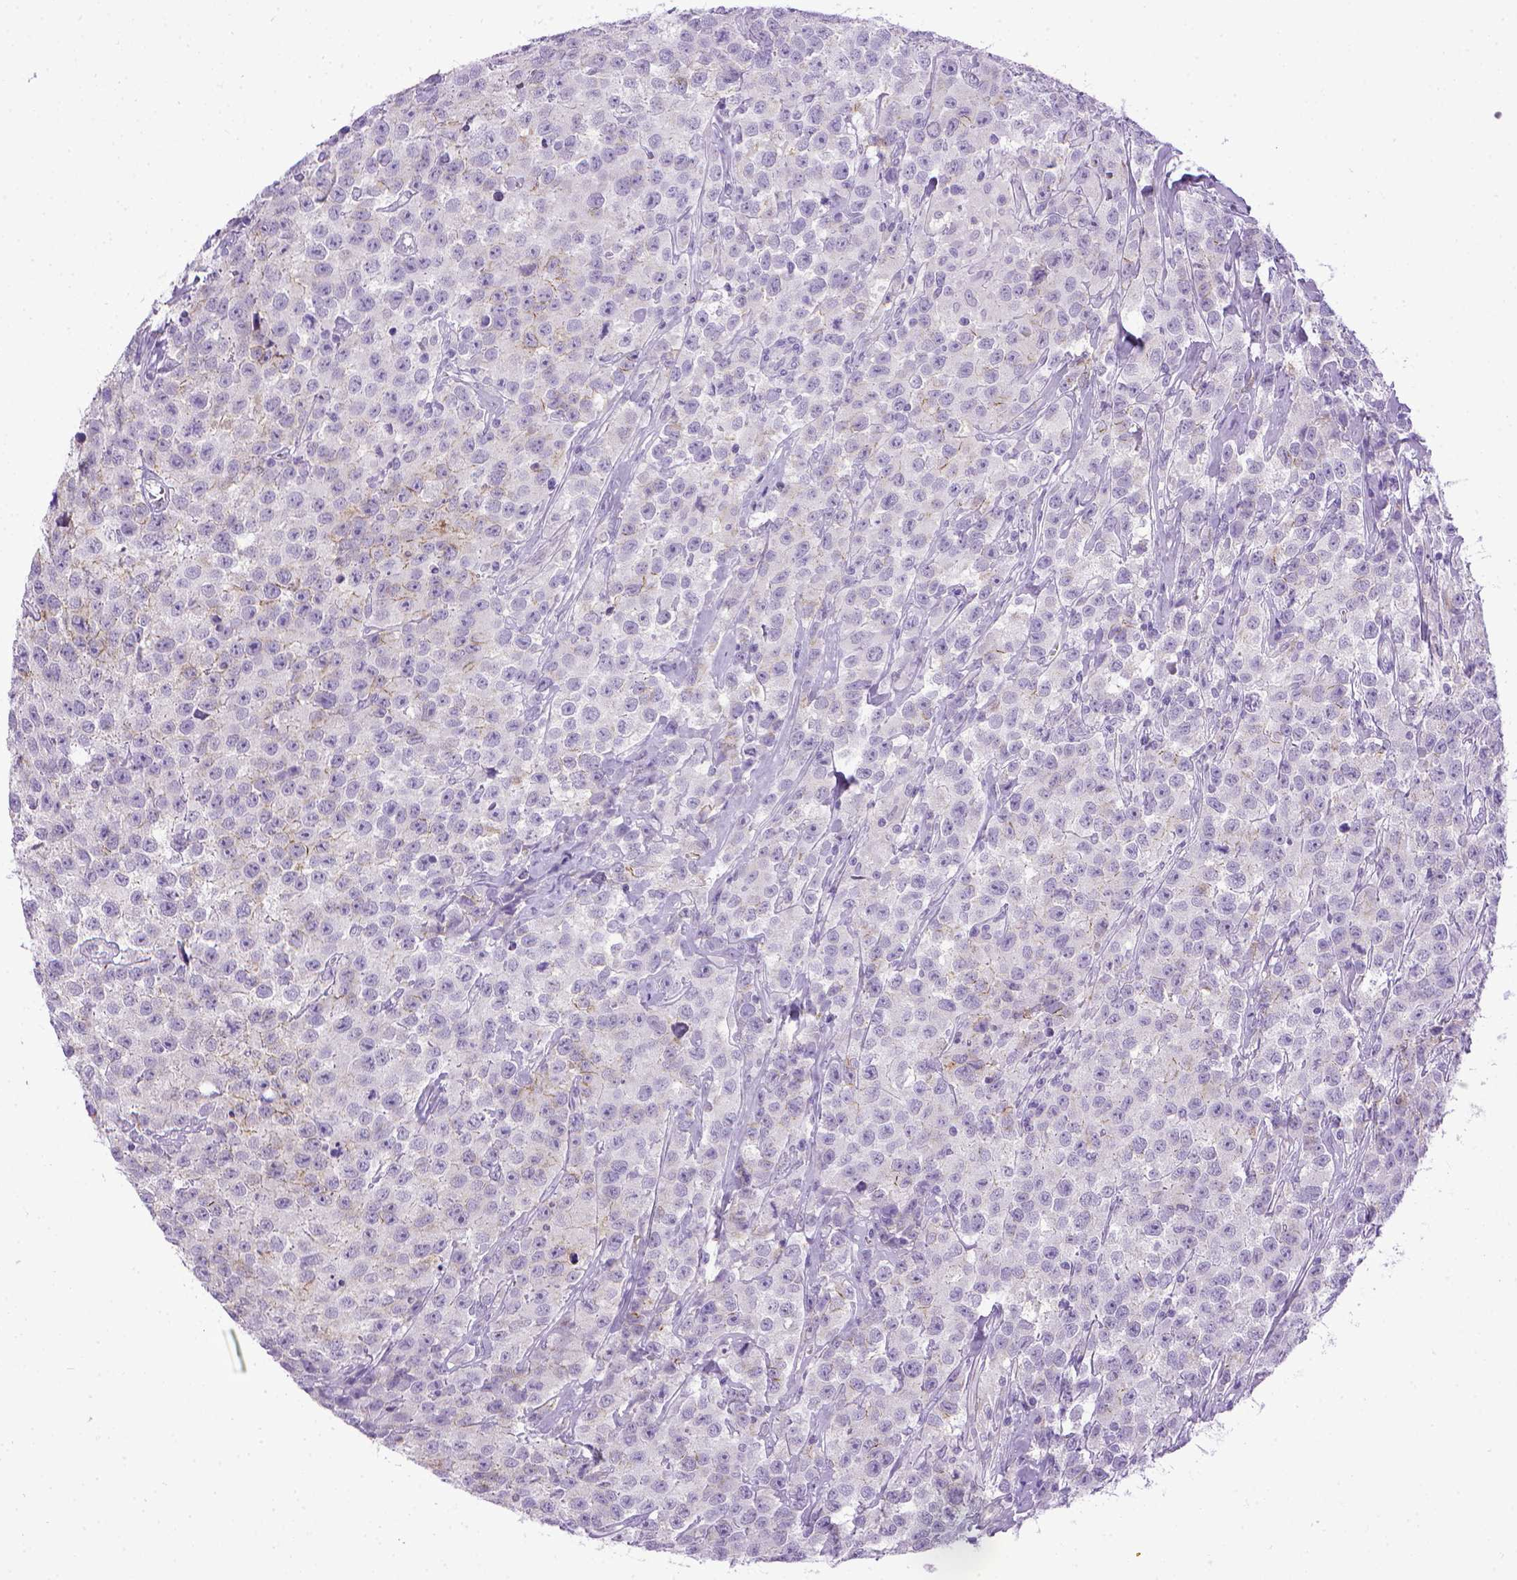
{"staining": {"intensity": "moderate", "quantity": "<25%", "location": "cytoplasmic/membranous"}, "tissue": "testis cancer", "cell_type": "Tumor cells", "image_type": "cancer", "snomed": [{"axis": "morphology", "description": "Seminoma, NOS"}, {"axis": "topography", "description": "Testis"}], "caption": "Testis seminoma tissue demonstrates moderate cytoplasmic/membranous expression in about <25% of tumor cells, visualized by immunohistochemistry. Nuclei are stained in blue.", "gene": "CDH1", "patient": {"sex": "male", "age": 59}}